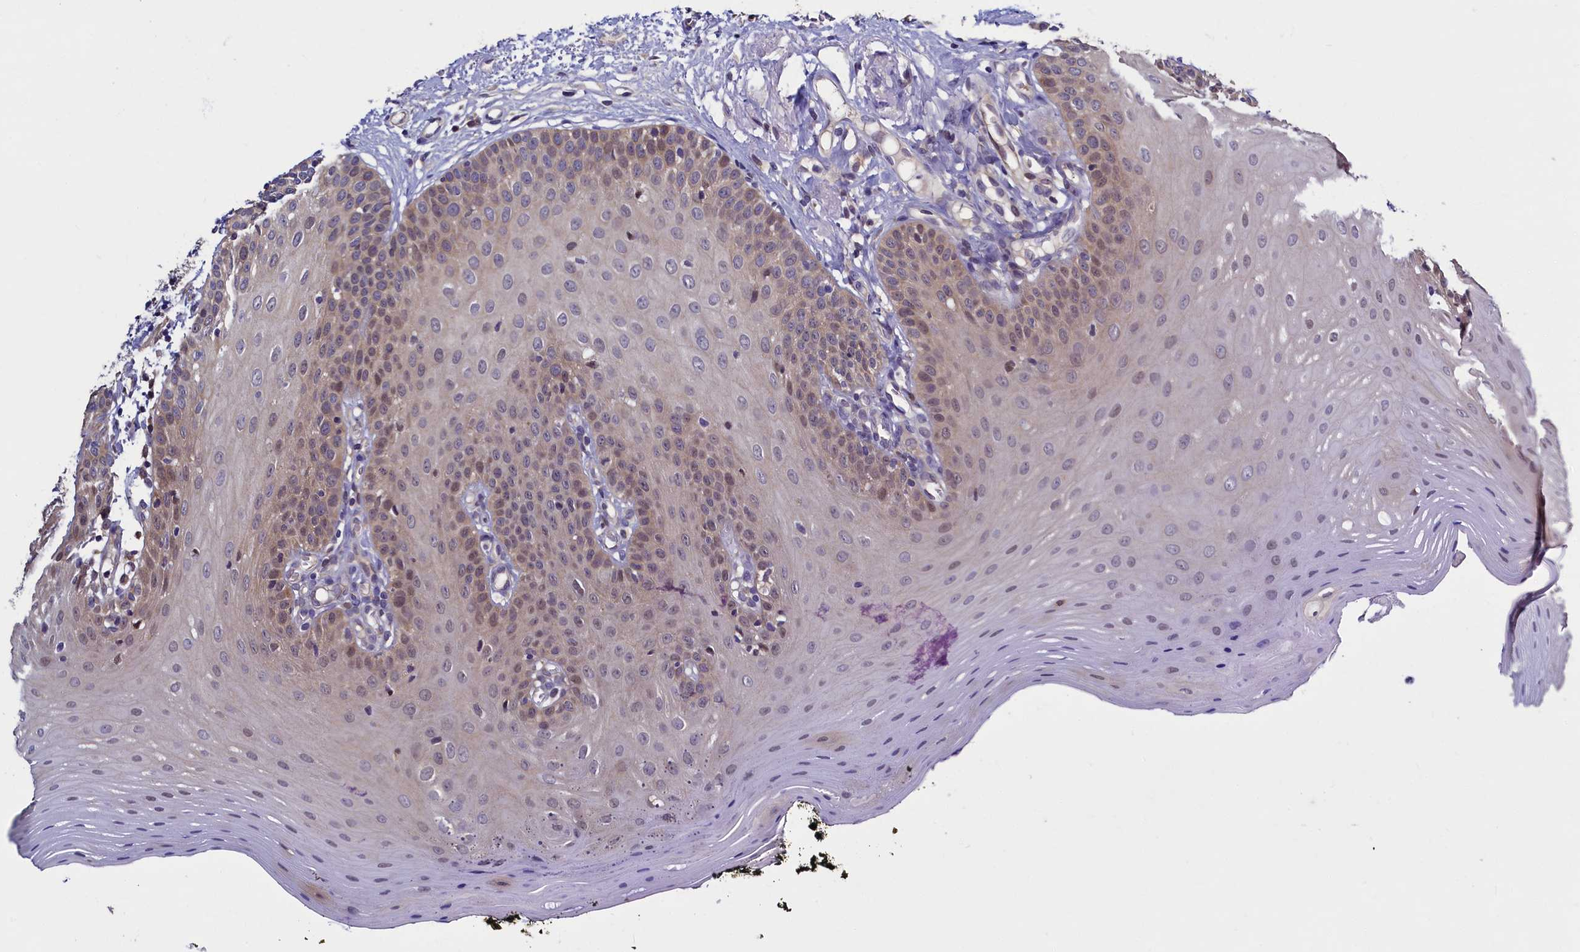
{"staining": {"intensity": "moderate", "quantity": "<25%", "location": "cytoplasmic/membranous,nuclear"}, "tissue": "oral mucosa", "cell_type": "Squamous epithelial cells", "image_type": "normal", "snomed": [{"axis": "morphology", "description": "Normal tissue, NOS"}, {"axis": "topography", "description": "Oral tissue"}], "caption": "Protein staining displays moderate cytoplasmic/membranous,nuclear expression in approximately <25% of squamous epithelial cells in benign oral mucosa.", "gene": "SLC16A14", "patient": {"sex": "male", "age": 74}}